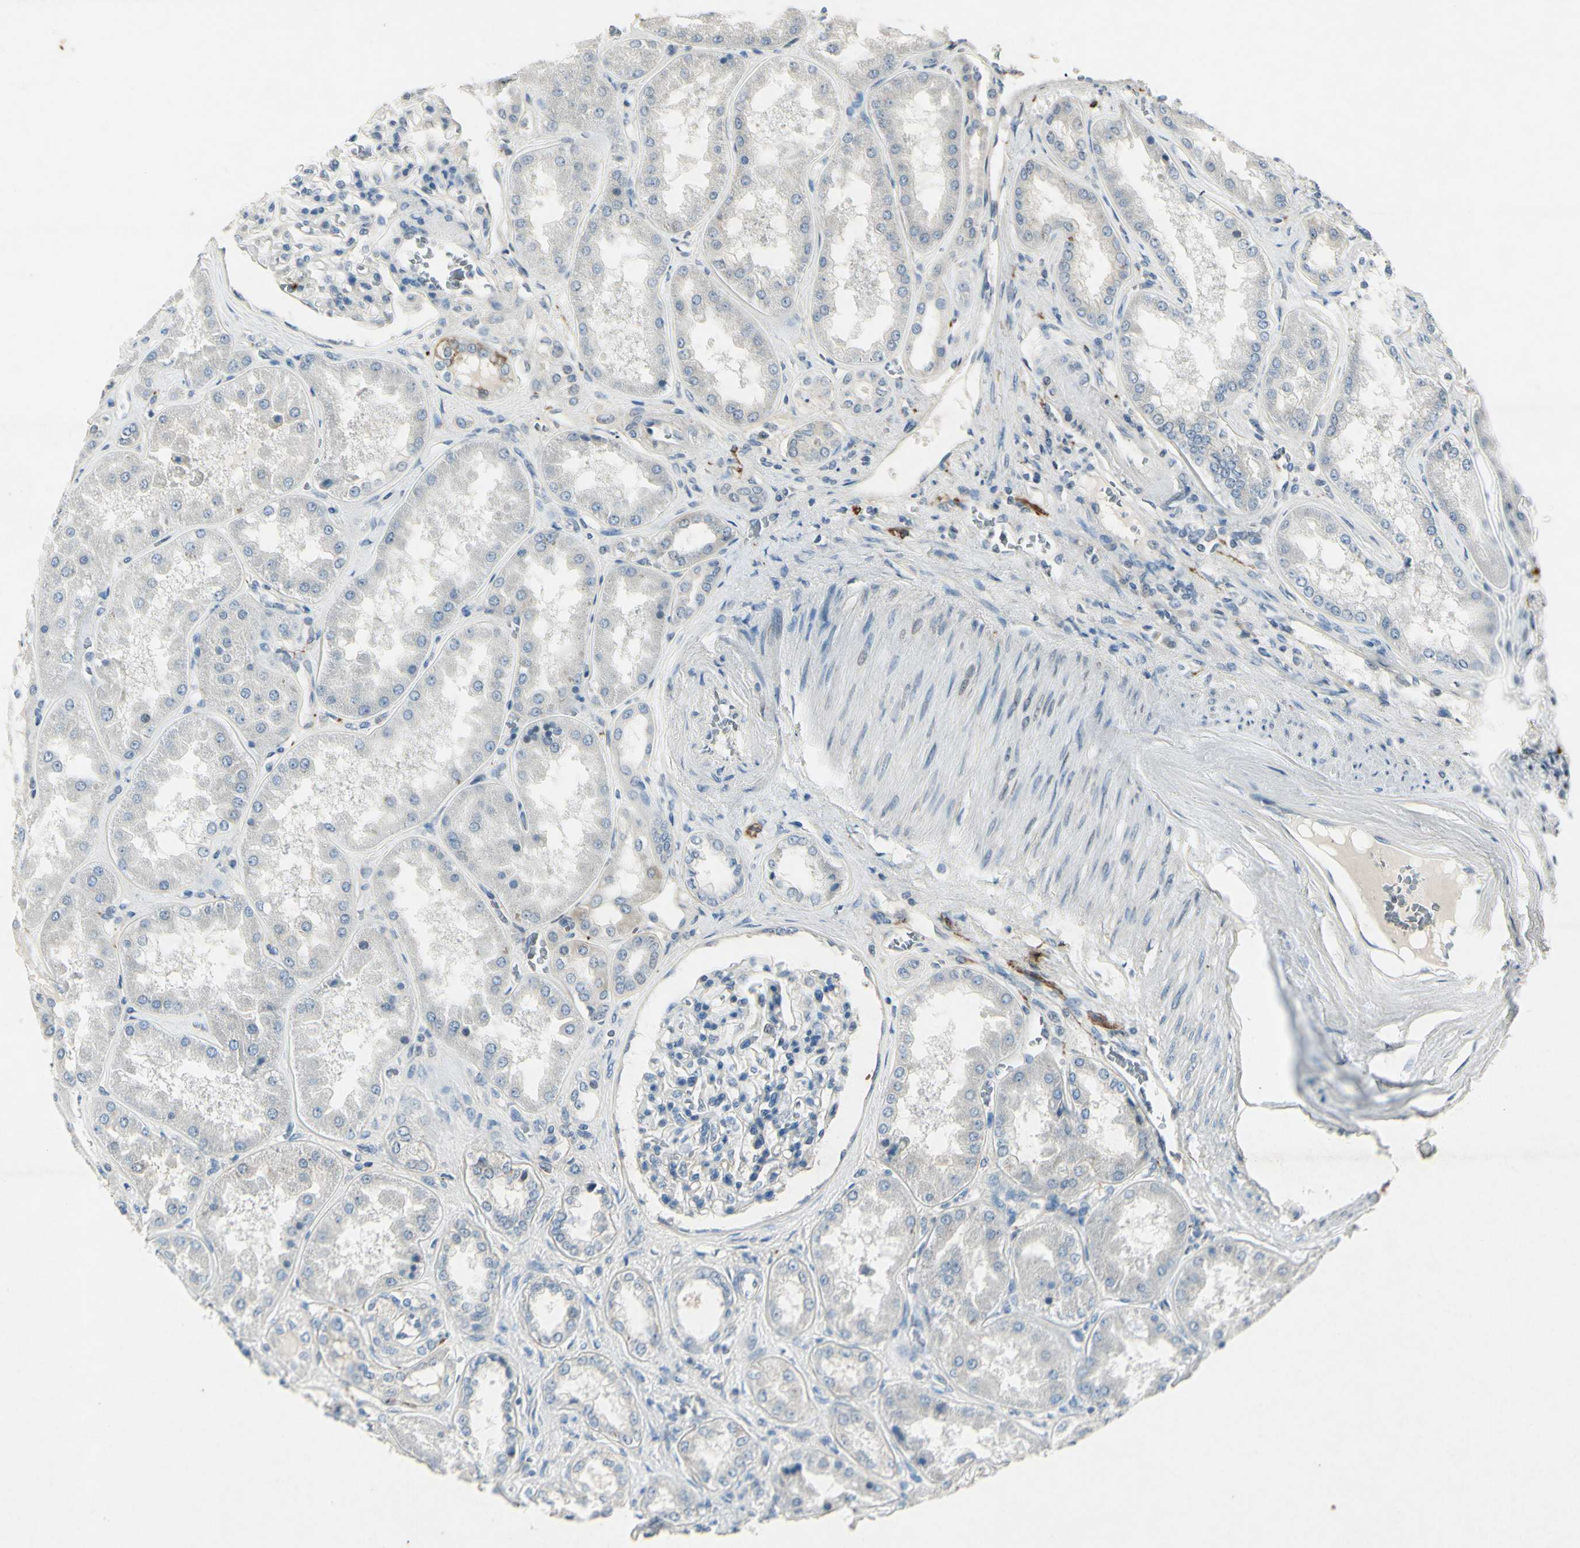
{"staining": {"intensity": "negative", "quantity": "none", "location": "none"}, "tissue": "kidney", "cell_type": "Cells in glomeruli", "image_type": "normal", "snomed": [{"axis": "morphology", "description": "Normal tissue, NOS"}, {"axis": "topography", "description": "Kidney"}], "caption": "Immunohistochemistry histopathology image of benign human kidney stained for a protein (brown), which demonstrates no staining in cells in glomeruli.", "gene": "SNAP91", "patient": {"sex": "female", "age": 56}}